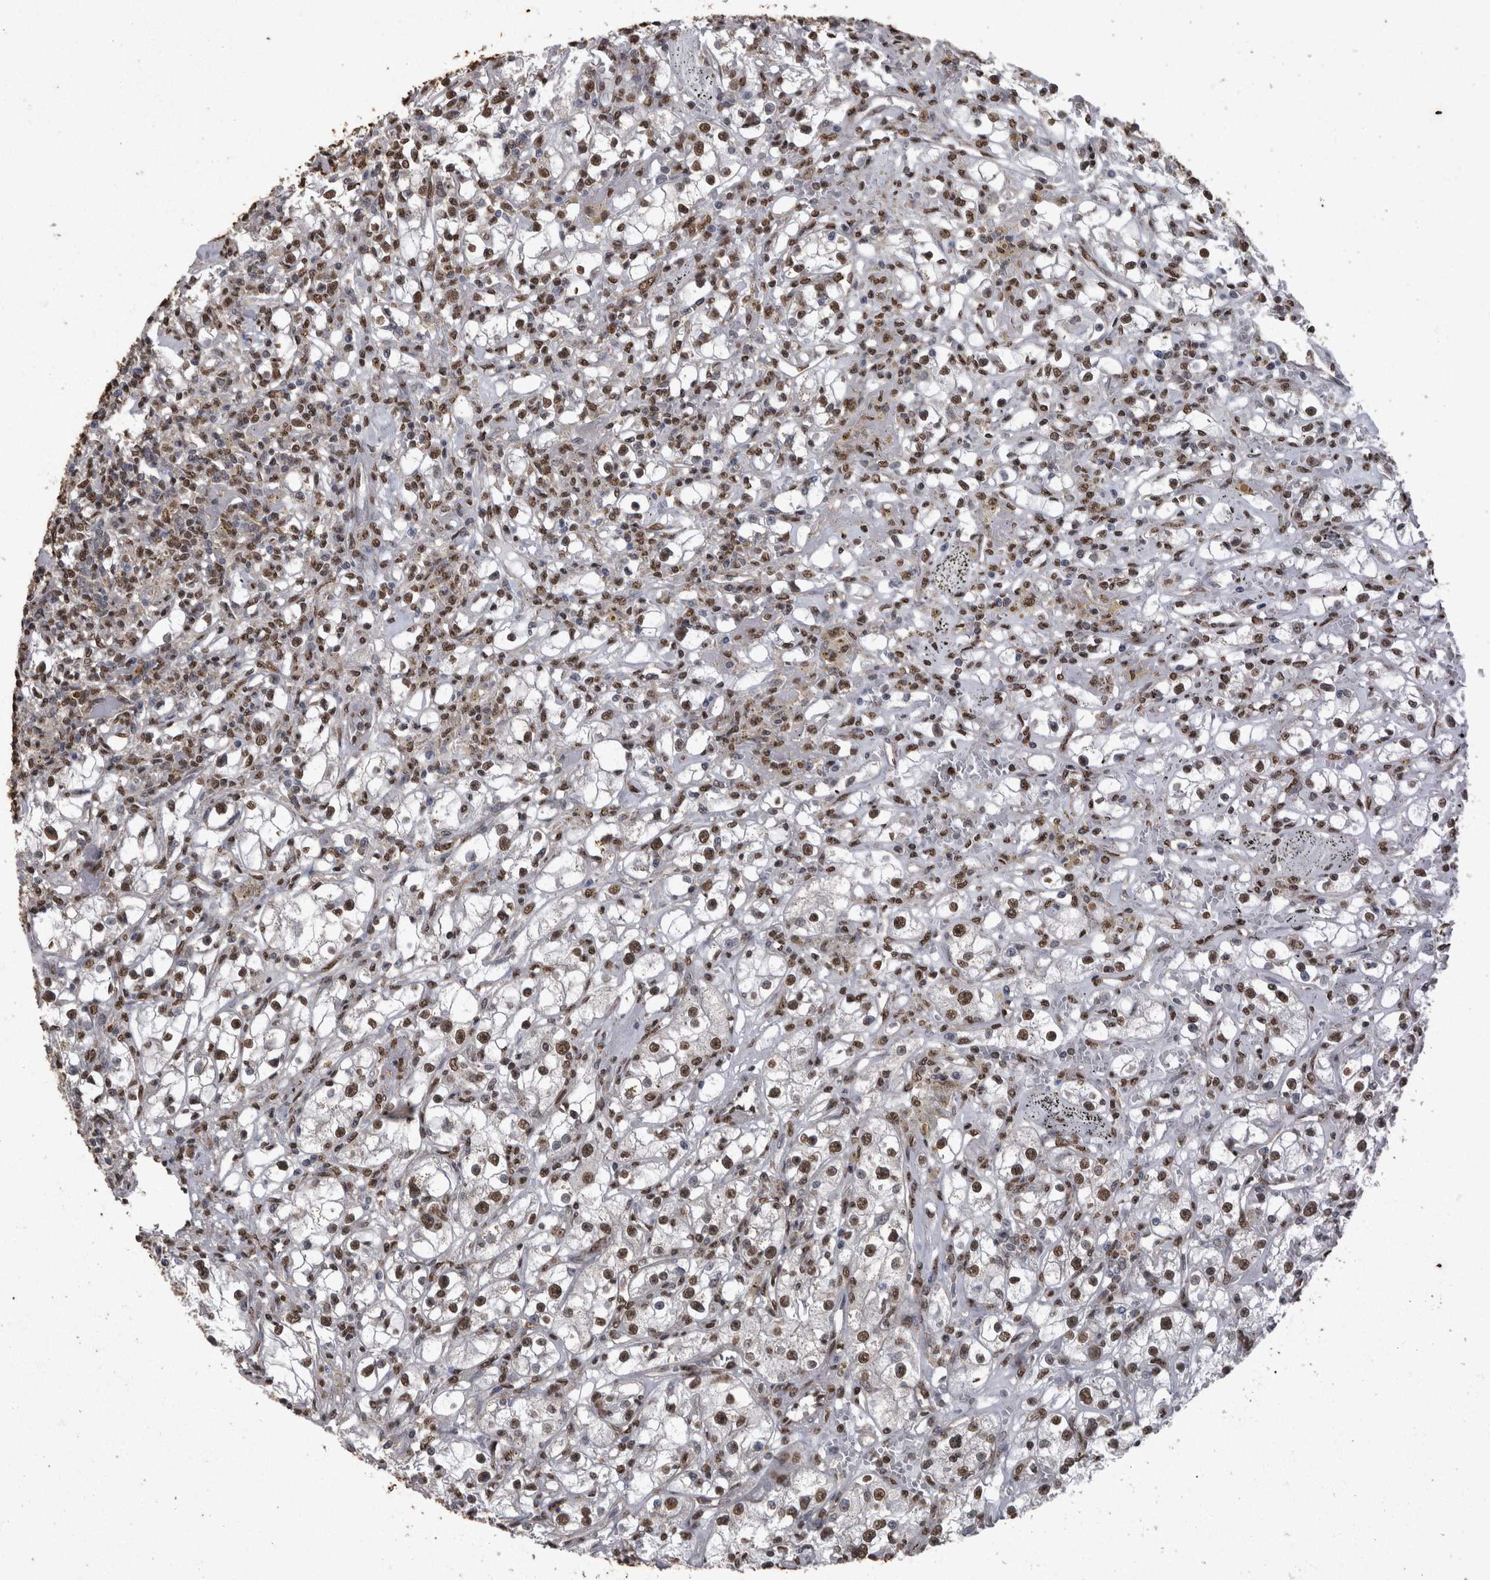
{"staining": {"intensity": "strong", "quantity": ">75%", "location": "nuclear"}, "tissue": "renal cancer", "cell_type": "Tumor cells", "image_type": "cancer", "snomed": [{"axis": "morphology", "description": "Adenocarcinoma, NOS"}, {"axis": "topography", "description": "Kidney"}], "caption": "Human adenocarcinoma (renal) stained with a brown dye exhibits strong nuclear positive positivity in approximately >75% of tumor cells.", "gene": "SMAD7", "patient": {"sex": "male", "age": 56}}